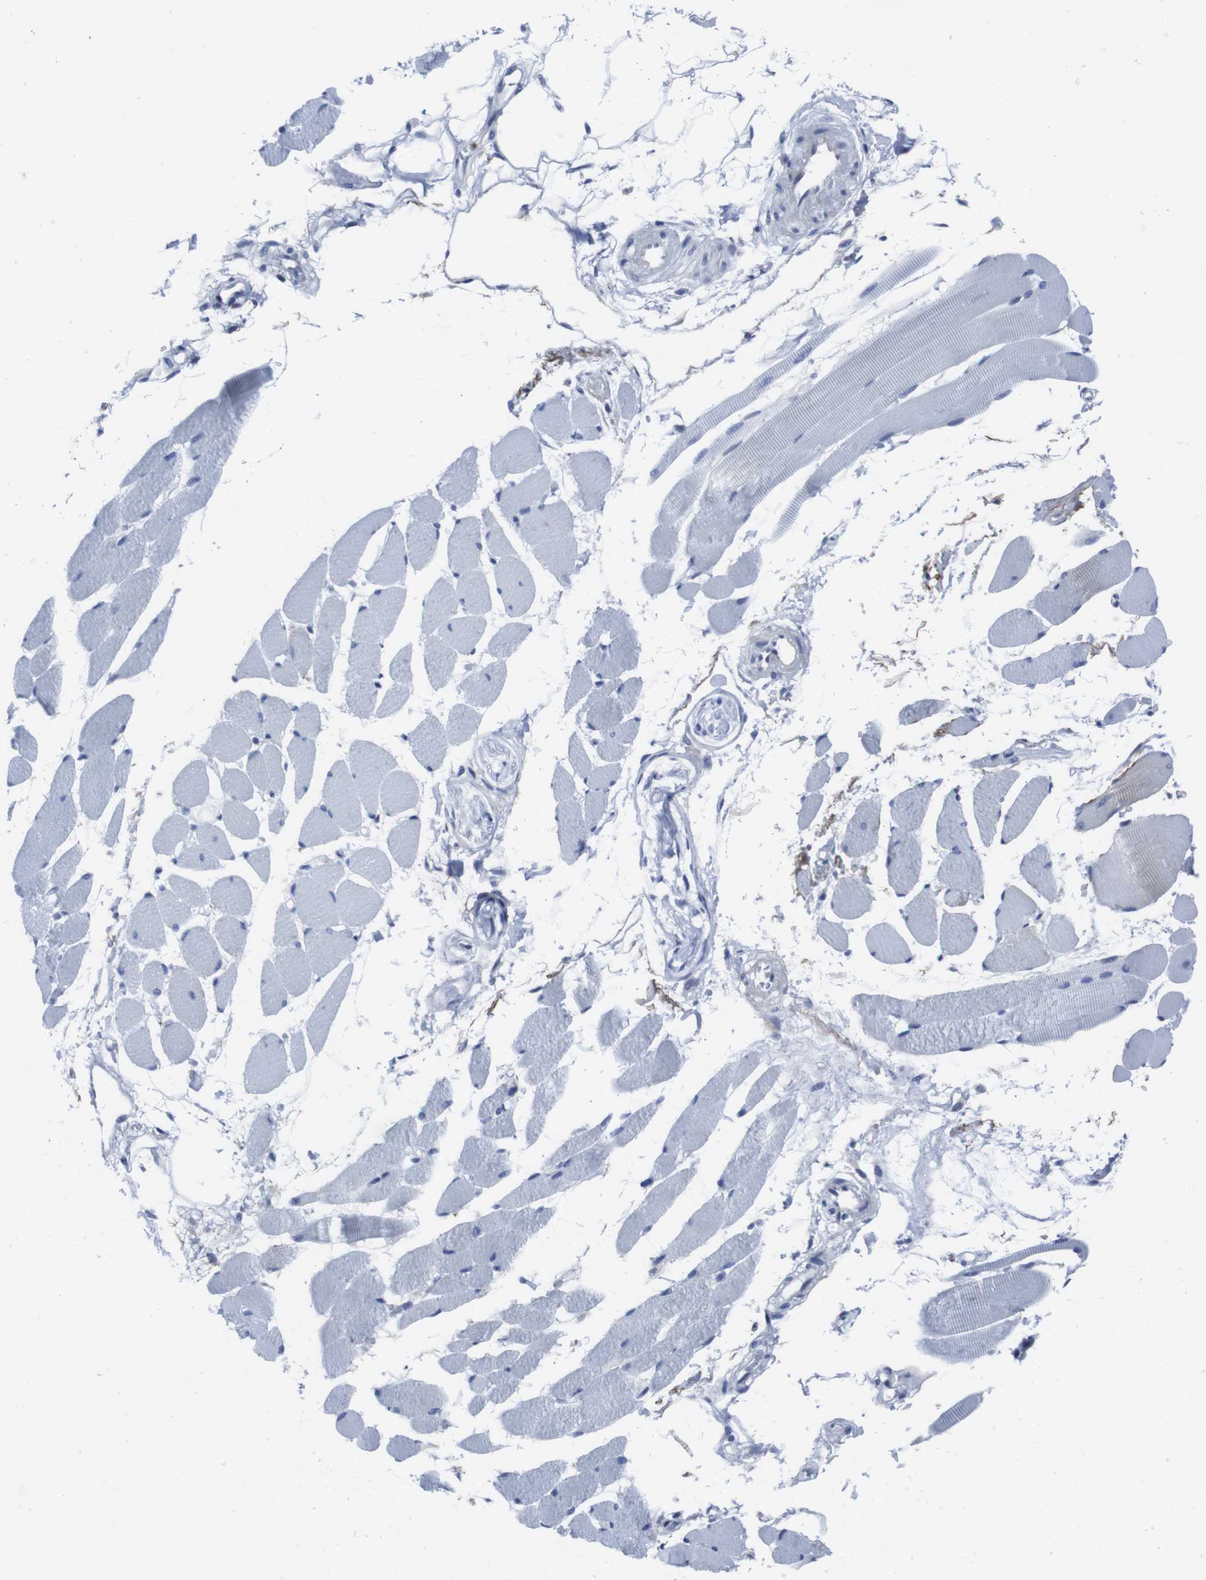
{"staining": {"intensity": "negative", "quantity": "none", "location": "none"}, "tissue": "skeletal muscle", "cell_type": "Myocytes", "image_type": "normal", "snomed": [{"axis": "morphology", "description": "Normal tissue, NOS"}, {"axis": "topography", "description": "Skeletal muscle"}, {"axis": "topography", "description": "Peripheral nerve tissue"}], "caption": "Immunohistochemistry (IHC) micrograph of unremarkable skeletal muscle: skeletal muscle stained with DAB displays no significant protein staining in myocytes.", "gene": "EIF4A1", "patient": {"sex": "female", "age": 84}}